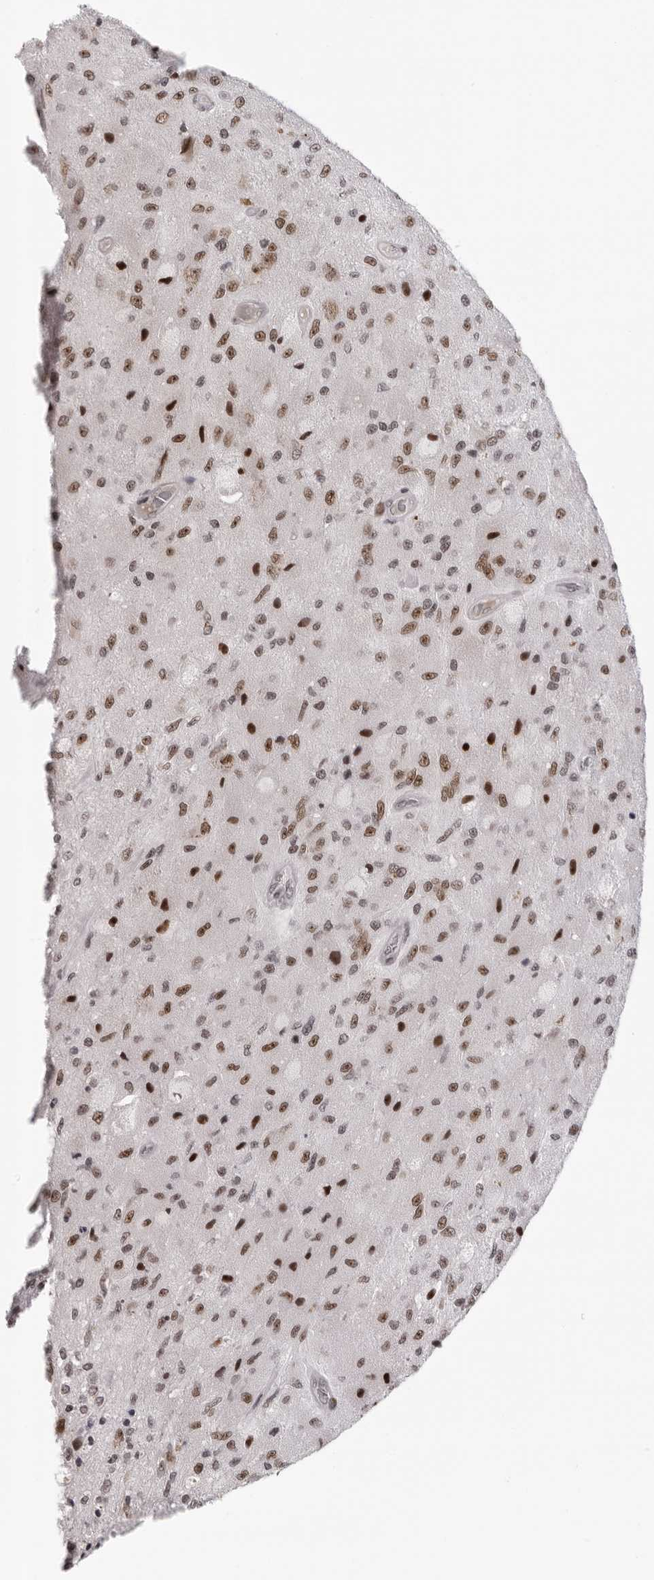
{"staining": {"intensity": "moderate", "quantity": ">75%", "location": "nuclear"}, "tissue": "glioma", "cell_type": "Tumor cells", "image_type": "cancer", "snomed": [{"axis": "morphology", "description": "Normal tissue, NOS"}, {"axis": "morphology", "description": "Glioma, malignant, High grade"}, {"axis": "topography", "description": "Cerebral cortex"}], "caption": "Immunohistochemical staining of human malignant glioma (high-grade) demonstrates moderate nuclear protein expression in approximately >75% of tumor cells.", "gene": "HEXIM2", "patient": {"sex": "male", "age": 77}}